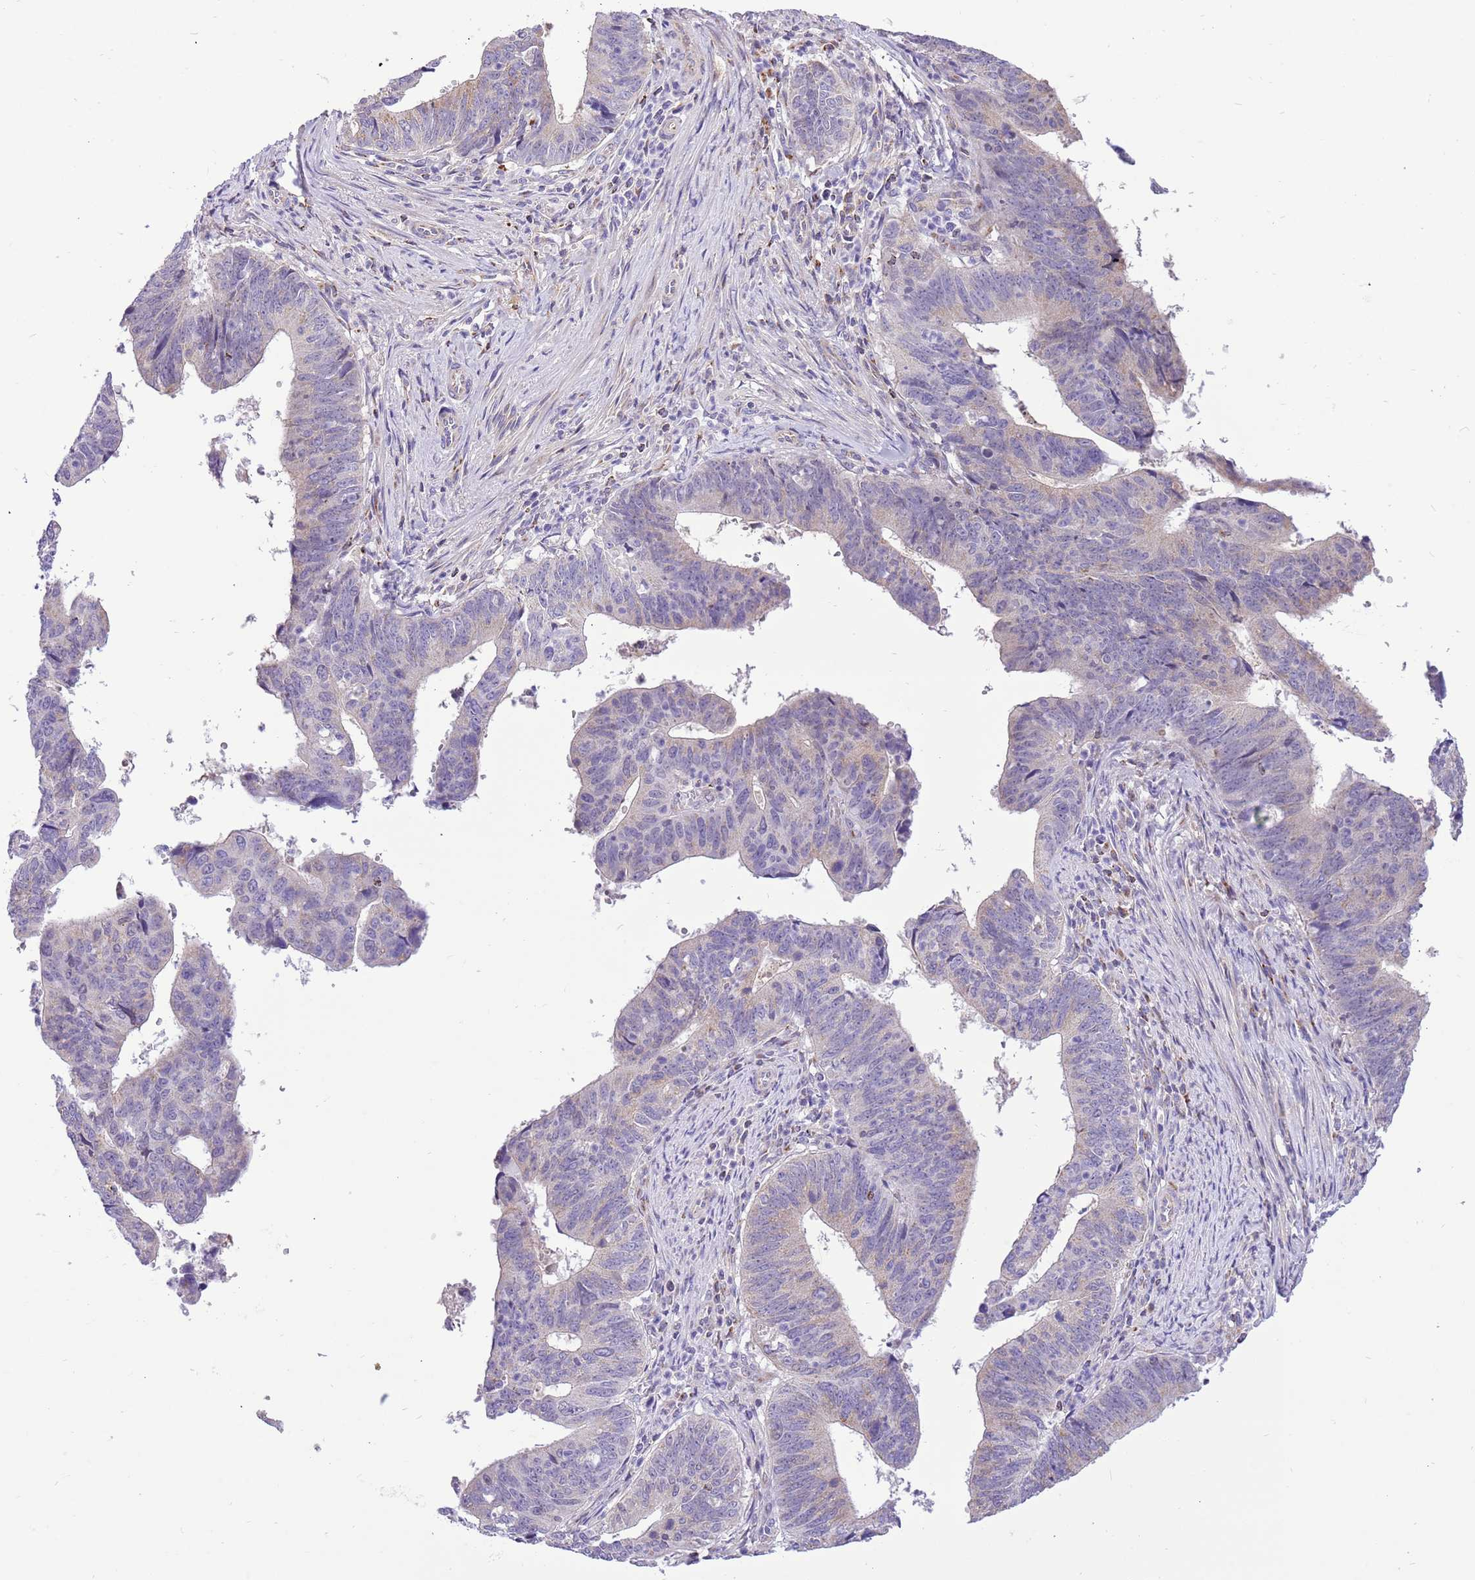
{"staining": {"intensity": "weak", "quantity": "<25%", "location": "cytoplasmic/membranous"}, "tissue": "stomach cancer", "cell_type": "Tumor cells", "image_type": "cancer", "snomed": [{"axis": "morphology", "description": "Adenocarcinoma, NOS"}, {"axis": "topography", "description": "Stomach"}], "caption": "High magnification brightfield microscopy of stomach cancer stained with DAB (3,3'-diaminobenzidine) (brown) and counterstained with hematoxylin (blue): tumor cells show no significant expression.", "gene": "COX17", "patient": {"sex": "male", "age": 59}}